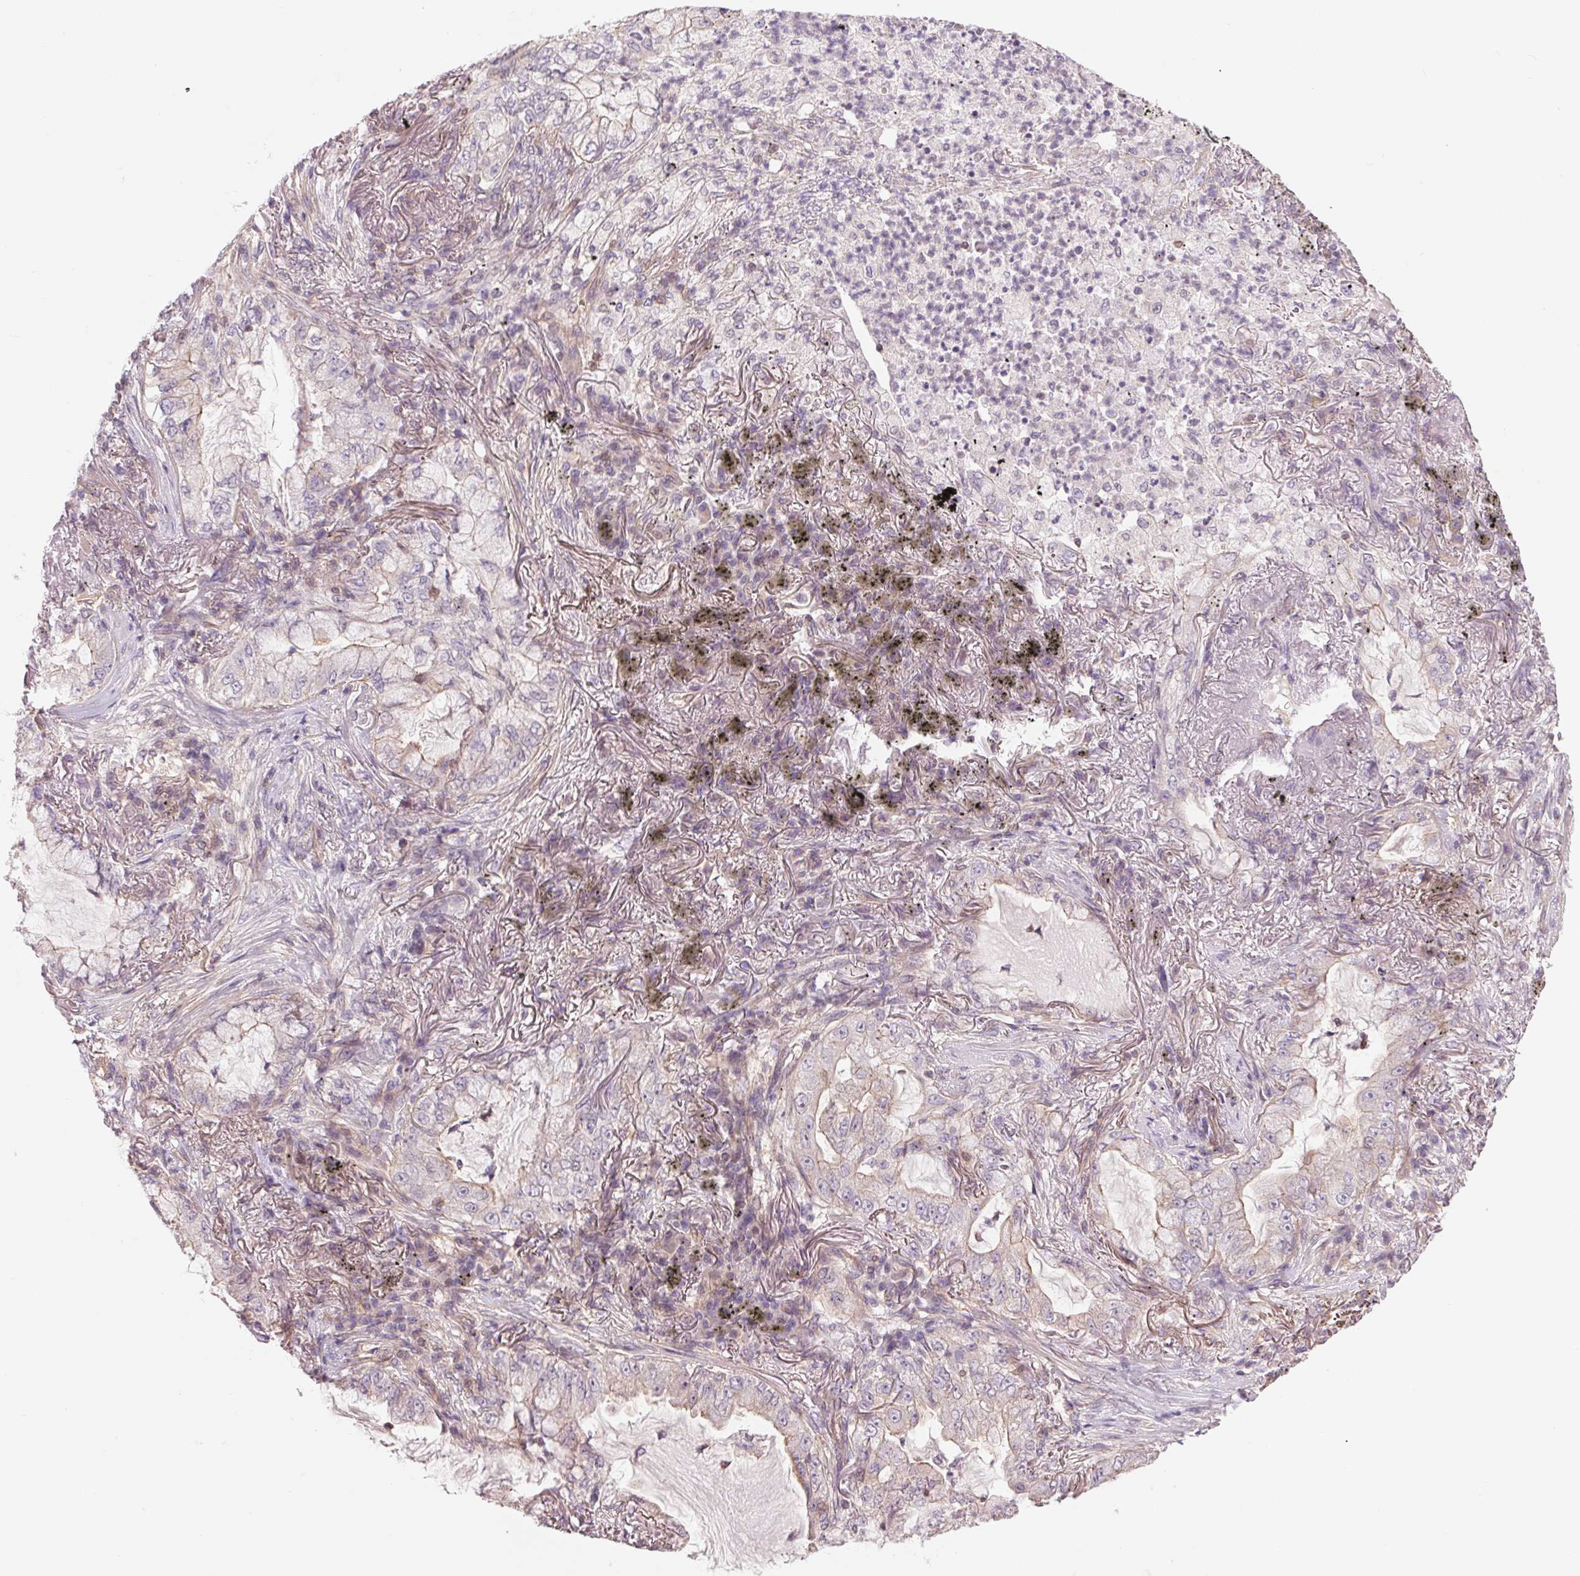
{"staining": {"intensity": "negative", "quantity": "none", "location": "none"}, "tissue": "lung cancer", "cell_type": "Tumor cells", "image_type": "cancer", "snomed": [{"axis": "morphology", "description": "Adenocarcinoma, NOS"}, {"axis": "topography", "description": "Lung"}], "caption": "An image of human lung cancer (adenocarcinoma) is negative for staining in tumor cells.", "gene": "SH3RF2", "patient": {"sex": "female", "age": 73}}